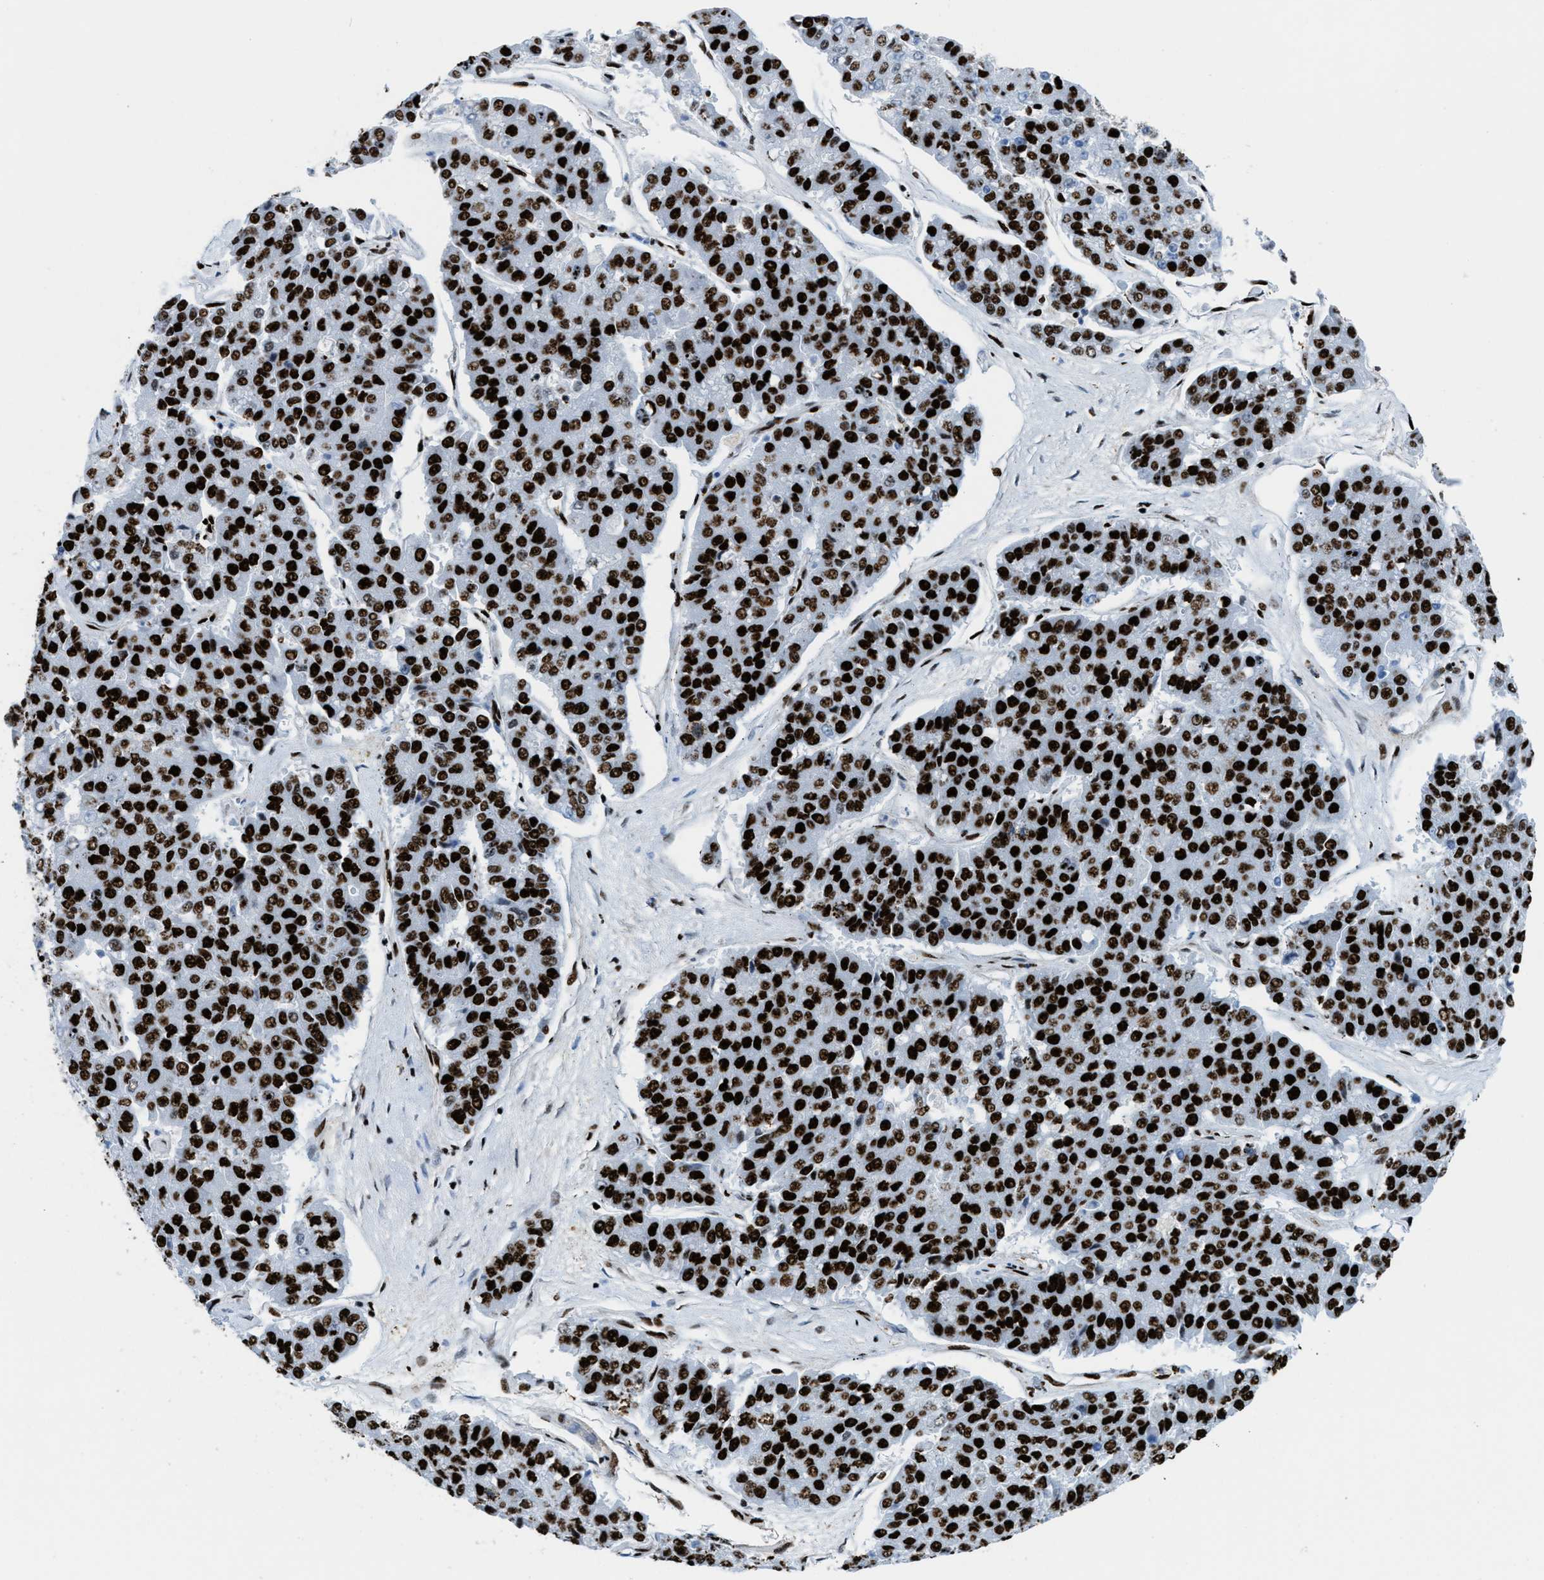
{"staining": {"intensity": "strong", "quantity": ">75%", "location": "nuclear"}, "tissue": "pancreatic cancer", "cell_type": "Tumor cells", "image_type": "cancer", "snomed": [{"axis": "morphology", "description": "Adenocarcinoma, NOS"}, {"axis": "topography", "description": "Pancreas"}], "caption": "This photomicrograph displays immunohistochemistry staining of pancreatic cancer, with high strong nuclear positivity in about >75% of tumor cells.", "gene": "NONO", "patient": {"sex": "male", "age": 50}}